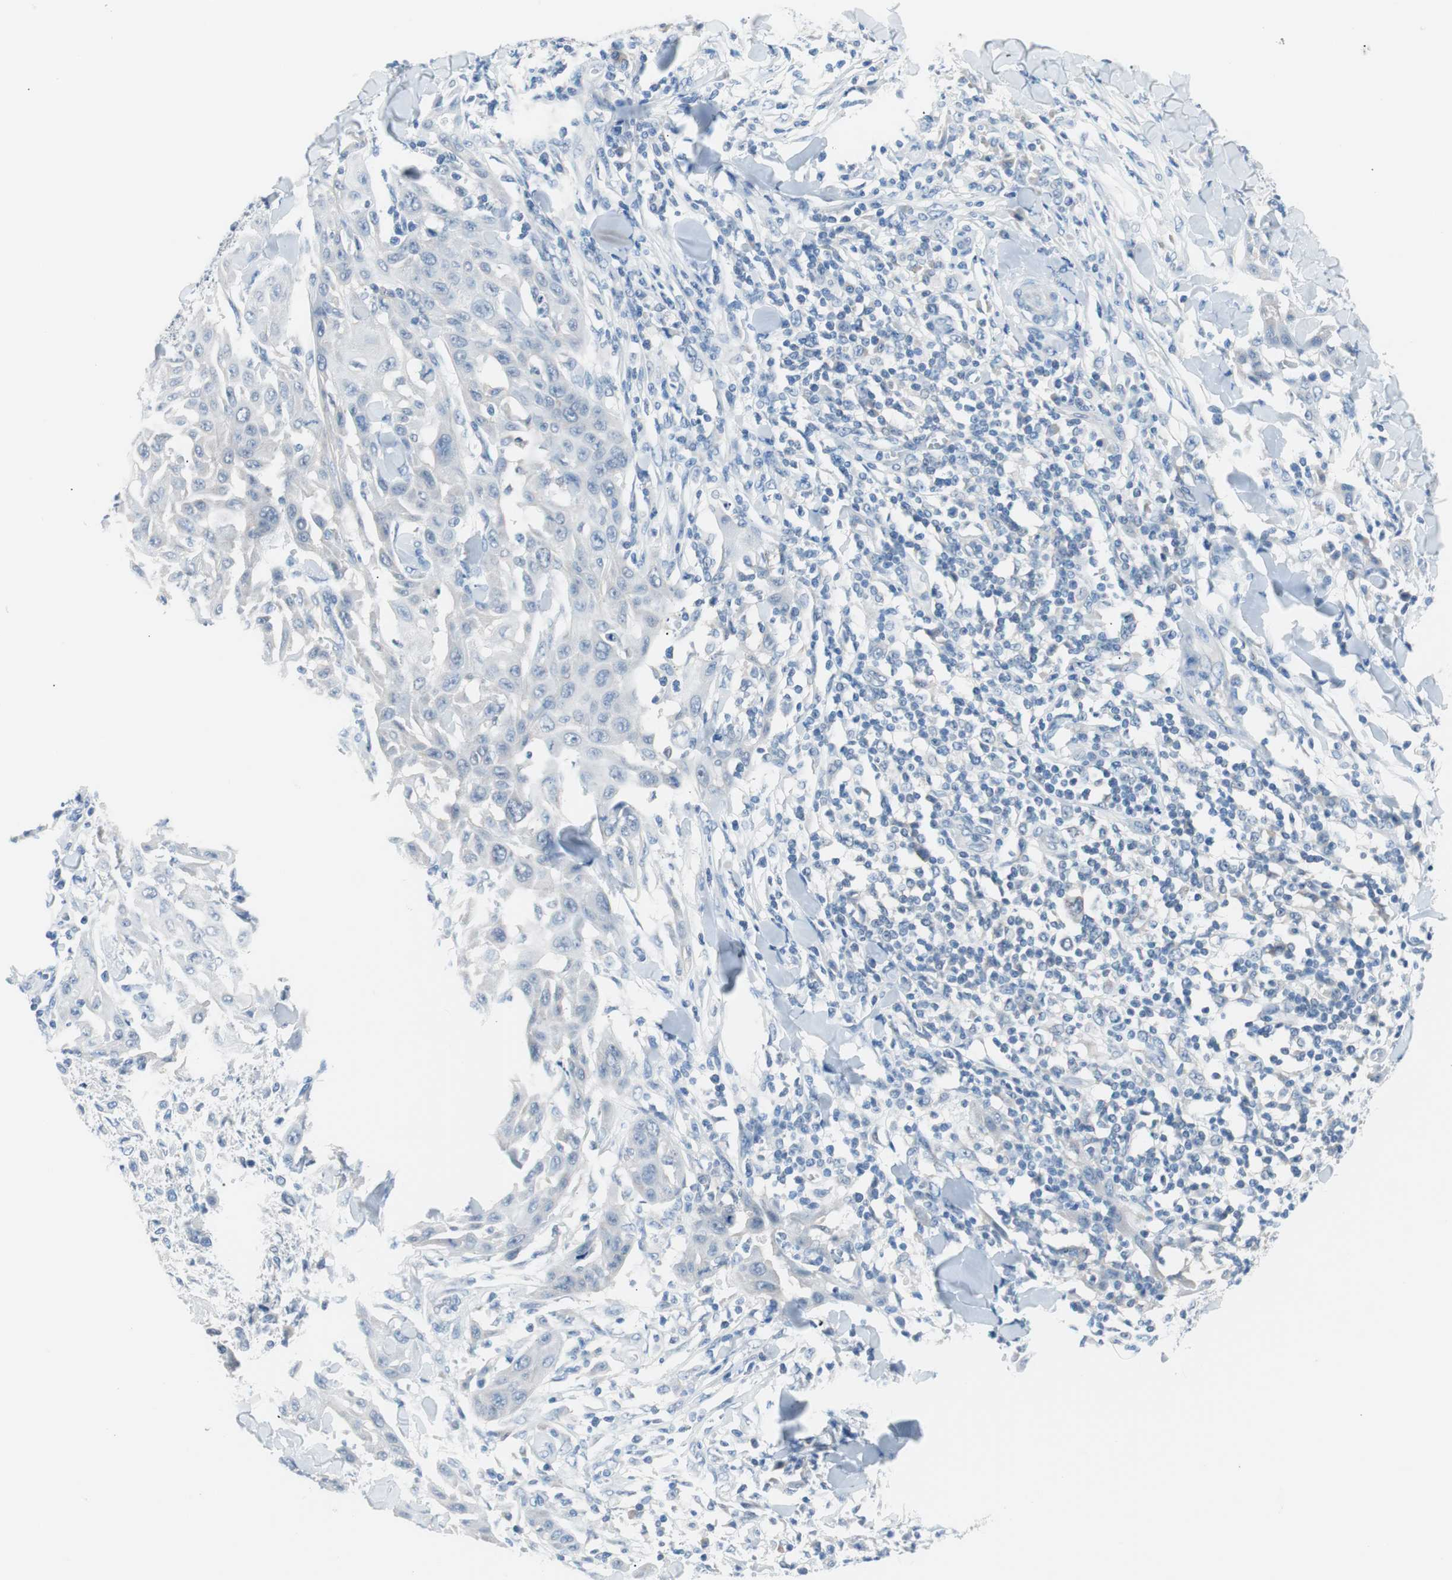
{"staining": {"intensity": "negative", "quantity": "none", "location": "none"}, "tissue": "skin cancer", "cell_type": "Tumor cells", "image_type": "cancer", "snomed": [{"axis": "morphology", "description": "Squamous cell carcinoma, NOS"}, {"axis": "topography", "description": "Skin"}], "caption": "Immunohistochemical staining of skin squamous cell carcinoma demonstrates no significant staining in tumor cells.", "gene": "VIL1", "patient": {"sex": "male", "age": 24}}